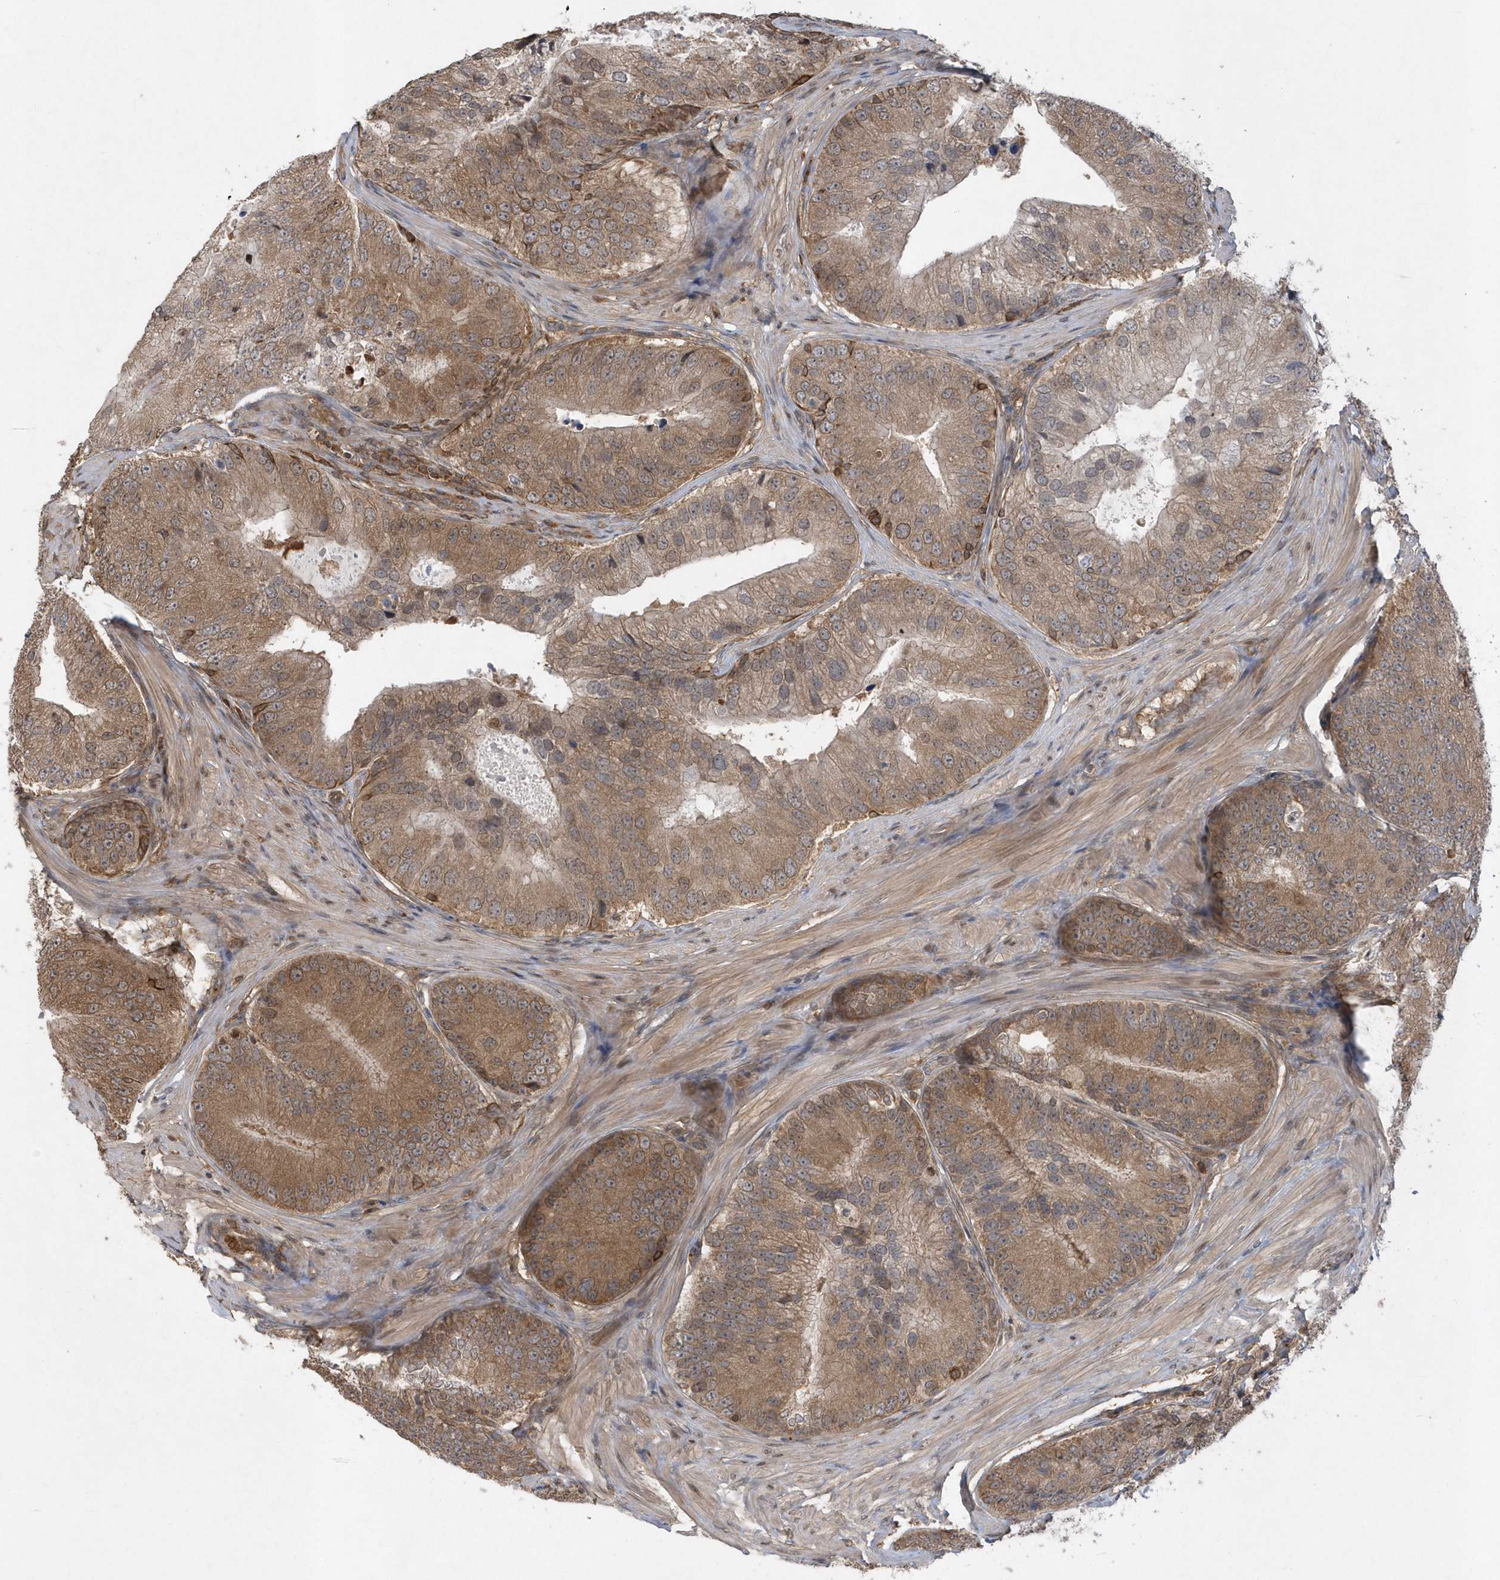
{"staining": {"intensity": "moderate", "quantity": ">75%", "location": "cytoplasmic/membranous"}, "tissue": "prostate cancer", "cell_type": "Tumor cells", "image_type": "cancer", "snomed": [{"axis": "morphology", "description": "Adenocarcinoma, High grade"}, {"axis": "topography", "description": "Prostate"}], "caption": "About >75% of tumor cells in human prostate cancer (high-grade adenocarcinoma) reveal moderate cytoplasmic/membranous protein positivity as visualized by brown immunohistochemical staining.", "gene": "ACYP1", "patient": {"sex": "male", "age": 70}}